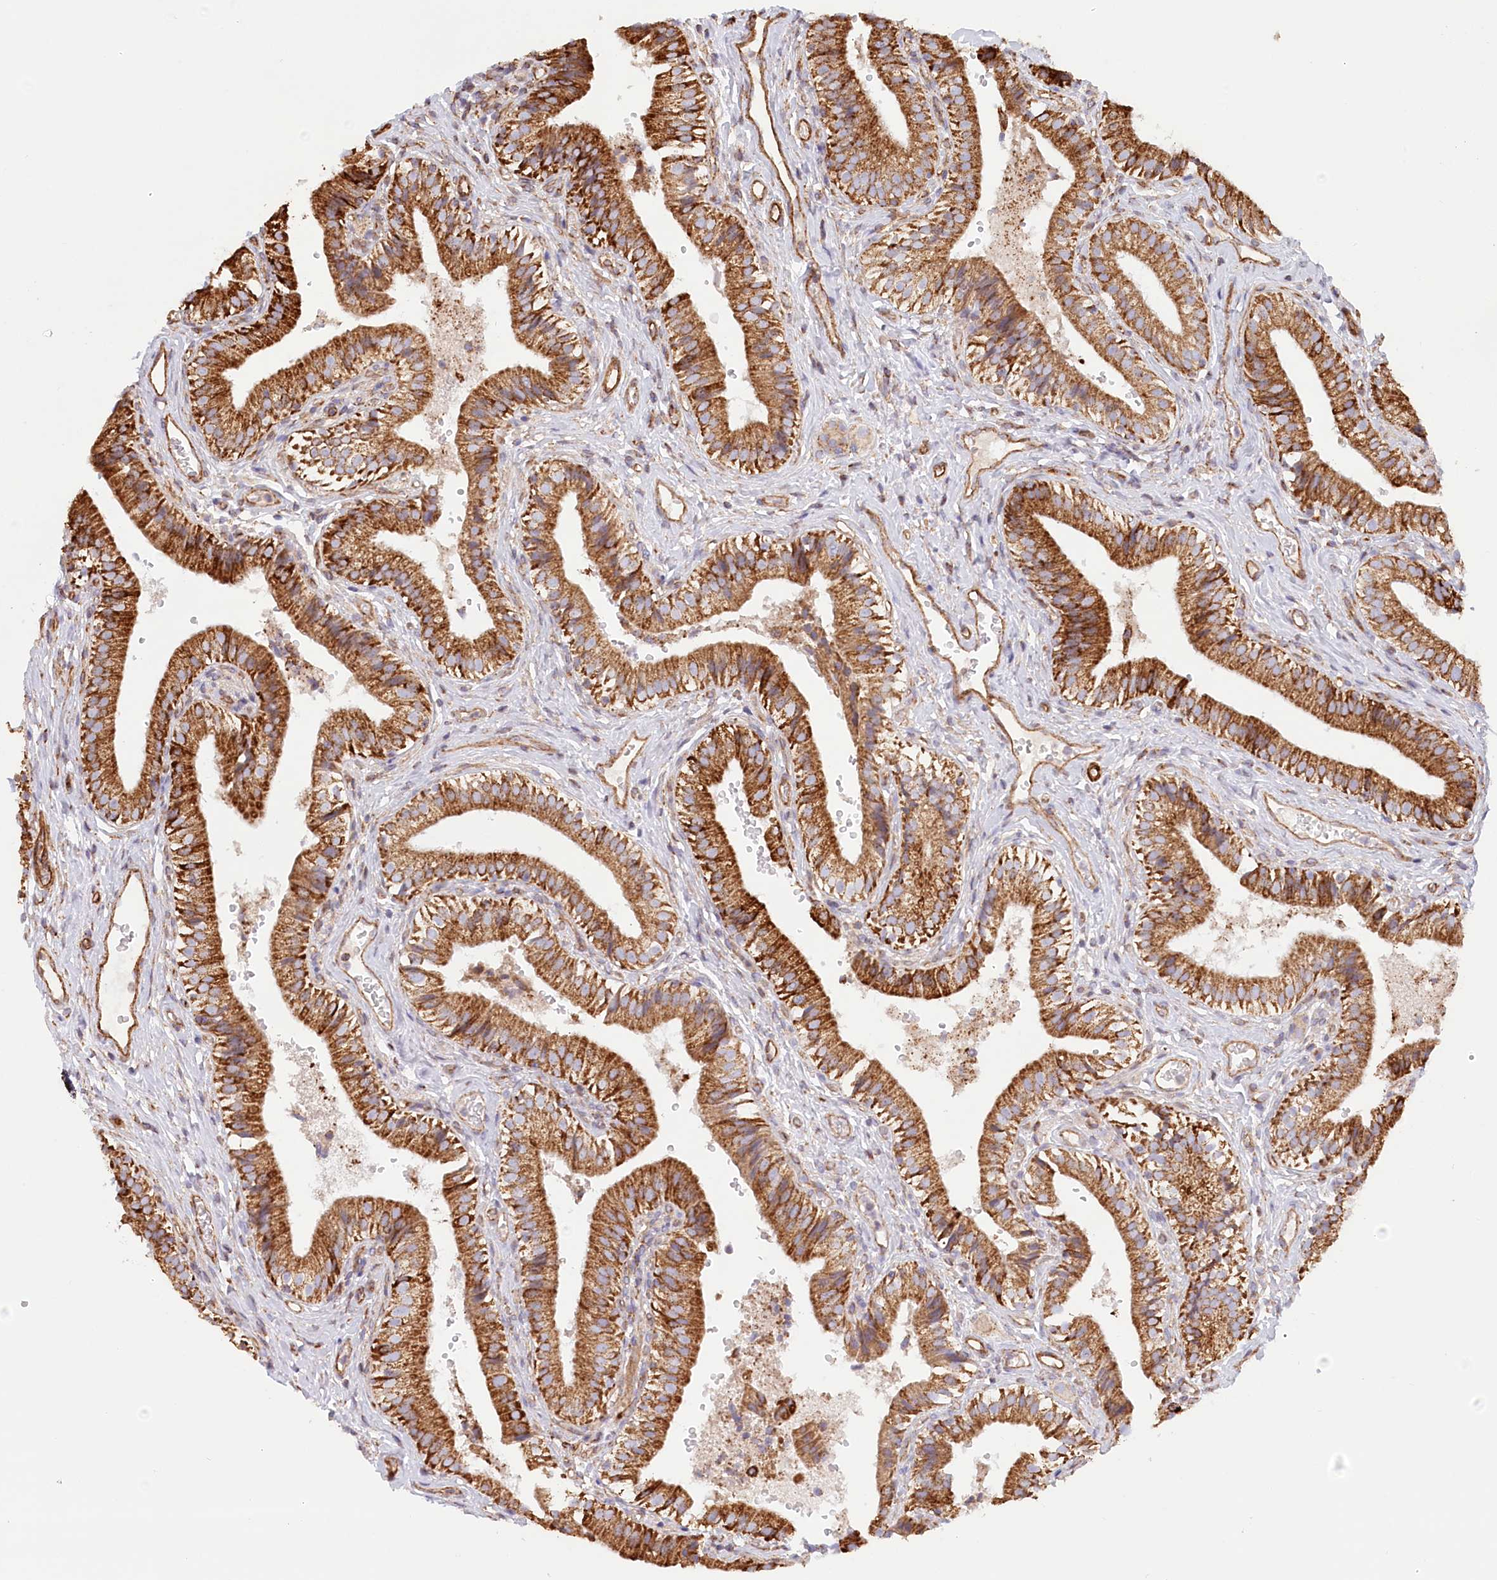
{"staining": {"intensity": "strong", "quantity": ">75%", "location": "cytoplasmic/membranous"}, "tissue": "gallbladder", "cell_type": "Glandular cells", "image_type": "normal", "snomed": [{"axis": "morphology", "description": "Normal tissue, NOS"}, {"axis": "topography", "description": "Gallbladder"}], "caption": "A high-resolution photomicrograph shows IHC staining of benign gallbladder, which demonstrates strong cytoplasmic/membranous expression in about >75% of glandular cells. The protein is stained brown, and the nuclei are stained in blue (DAB (3,3'-diaminobenzidine) IHC with brightfield microscopy, high magnification).", "gene": "UMPS", "patient": {"sex": "female", "age": 47}}